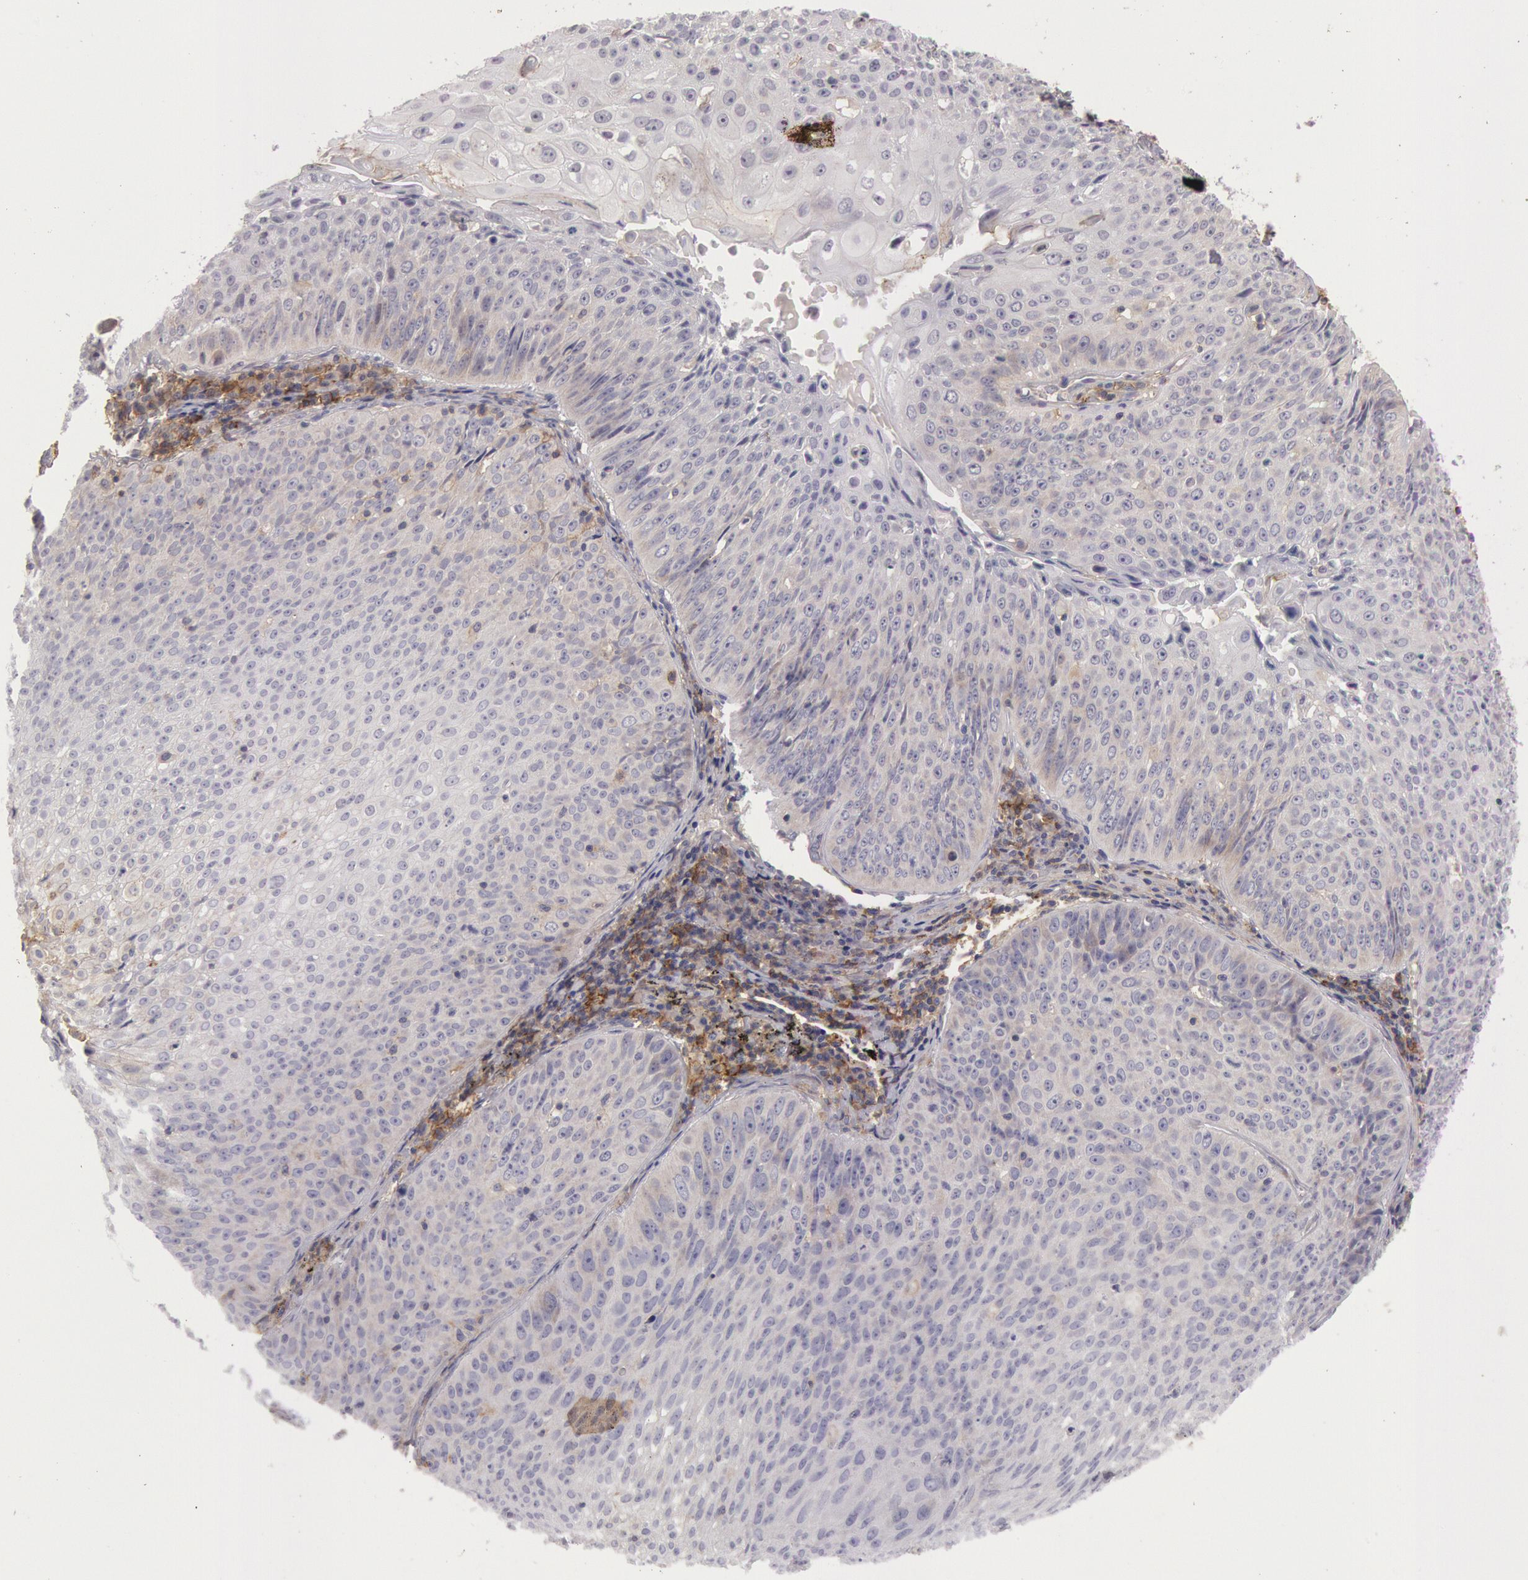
{"staining": {"intensity": "weak", "quantity": ">75%", "location": "cytoplasmic/membranous"}, "tissue": "lung cancer", "cell_type": "Tumor cells", "image_type": "cancer", "snomed": [{"axis": "morphology", "description": "Adenocarcinoma, NOS"}, {"axis": "topography", "description": "Lung"}], "caption": "Human lung adenocarcinoma stained with a brown dye demonstrates weak cytoplasmic/membranous positive staining in approximately >75% of tumor cells.", "gene": "TRIB2", "patient": {"sex": "male", "age": 60}}